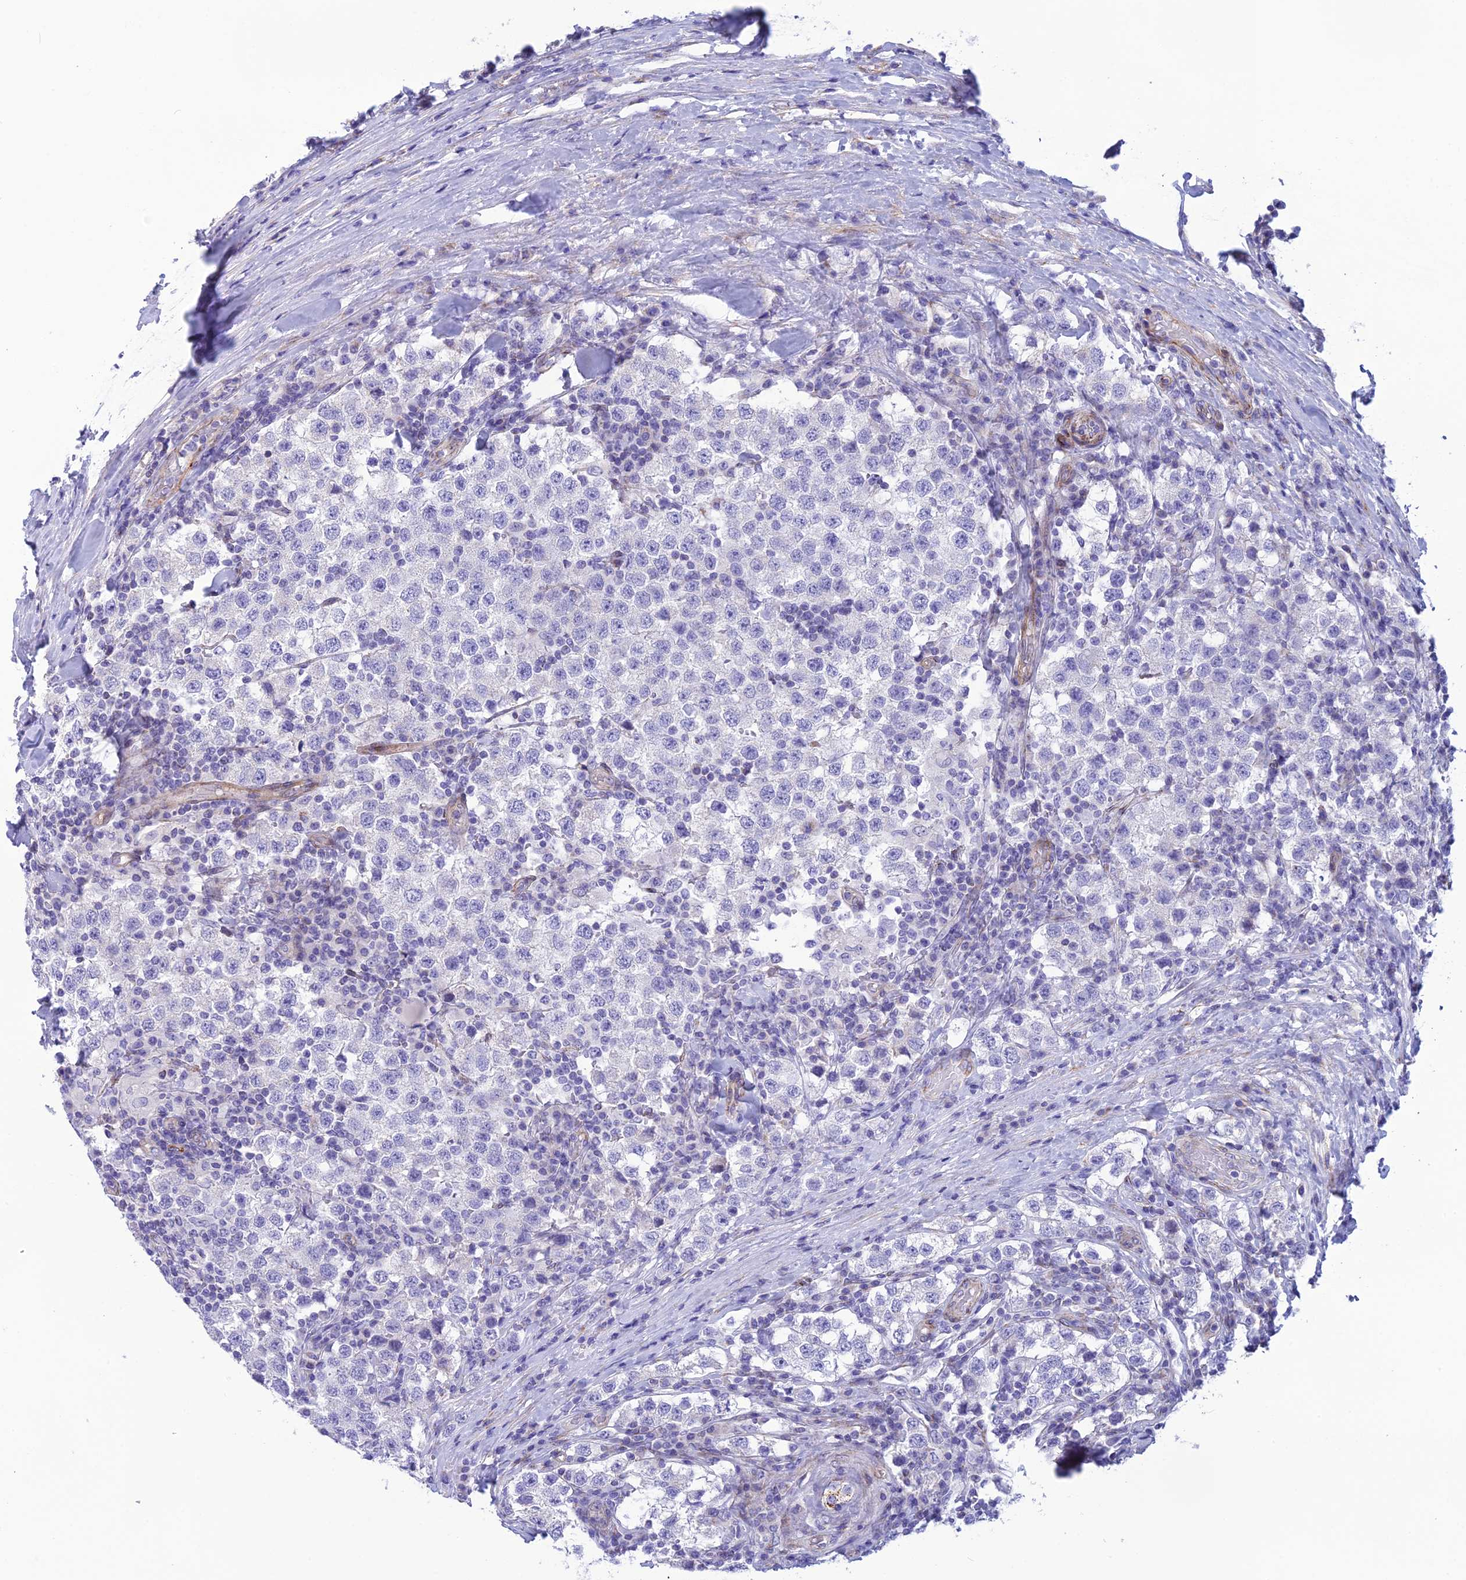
{"staining": {"intensity": "negative", "quantity": "none", "location": "none"}, "tissue": "testis cancer", "cell_type": "Tumor cells", "image_type": "cancer", "snomed": [{"axis": "morphology", "description": "Seminoma, NOS"}, {"axis": "topography", "description": "Testis"}], "caption": "DAB (3,3'-diaminobenzidine) immunohistochemical staining of human testis cancer reveals no significant staining in tumor cells.", "gene": "POMGNT1", "patient": {"sex": "male", "age": 34}}